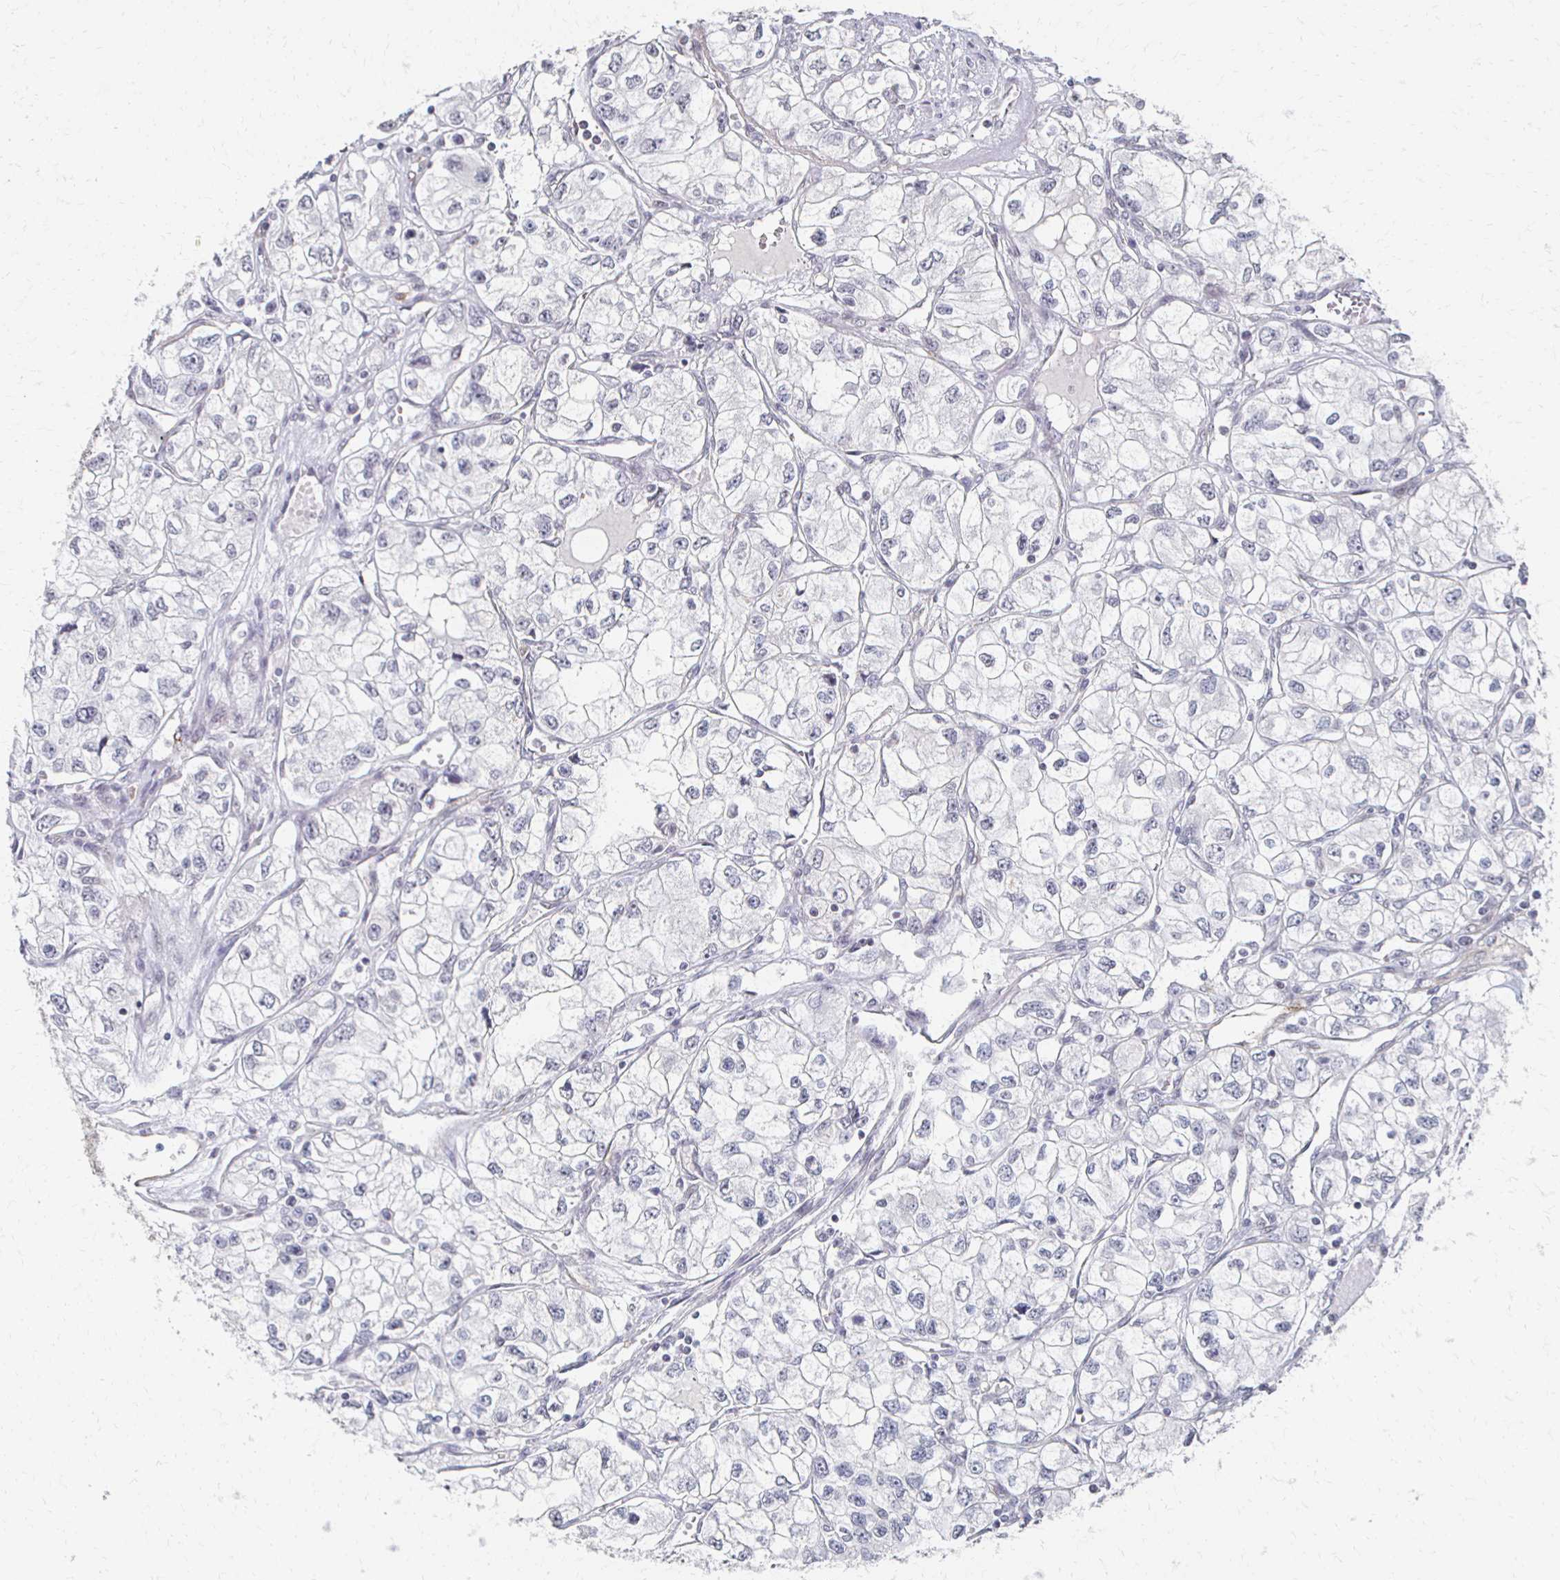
{"staining": {"intensity": "negative", "quantity": "none", "location": "none"}, "tissue": "renal cancer", "cell_type": "Tumor cells", "image_type": "cancer", "snomed": [{"axis": "morphology", "description": "Adenocarcinoma, NOS"}, {"axis": "topography", "description": "Kidney"}], "caption": "The micrograph shows no staining of tumor cells in adenocarcinoma (renal).", "gene": "DAB1", "patient": {"sex": "female", "age": 59}}